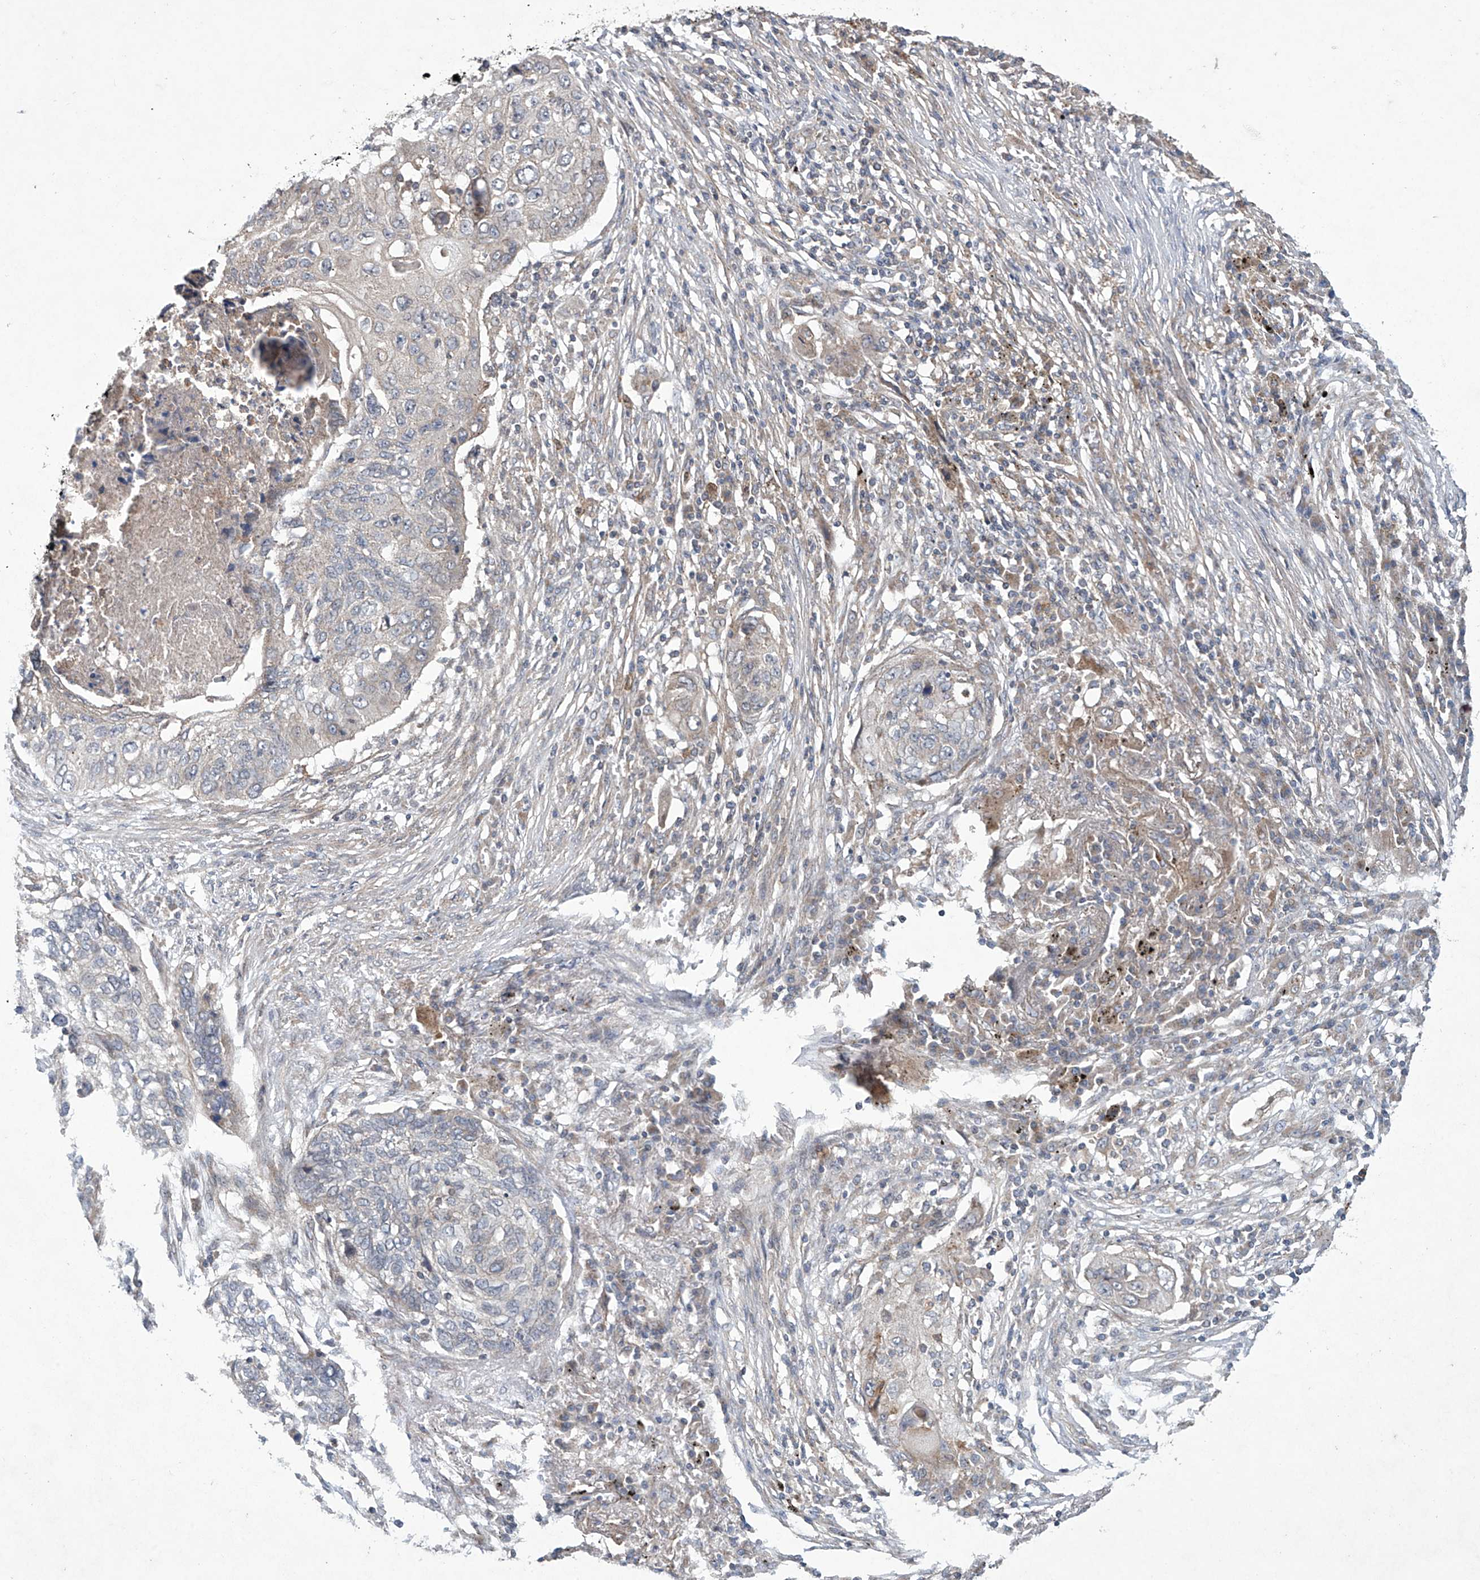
{"staining": {"intensity": "negative", "quantity": "none", "location": "none"}, "tissue": "lung cancer", "cell_type": "Tumor cells", "image_type": "cancer", "snomed": [{"axis": "morphology", "description": "Squamous cell carcinoma, NOS"}, {"axis": "topography", "description": "Lung"}], "caption": "A histopathology image of human lung cancer (squamous cell carcinoma) is negative for staining in tumor cells.", "gene": "TRIM60", "patient": {"sex": "female", "age": 63}}